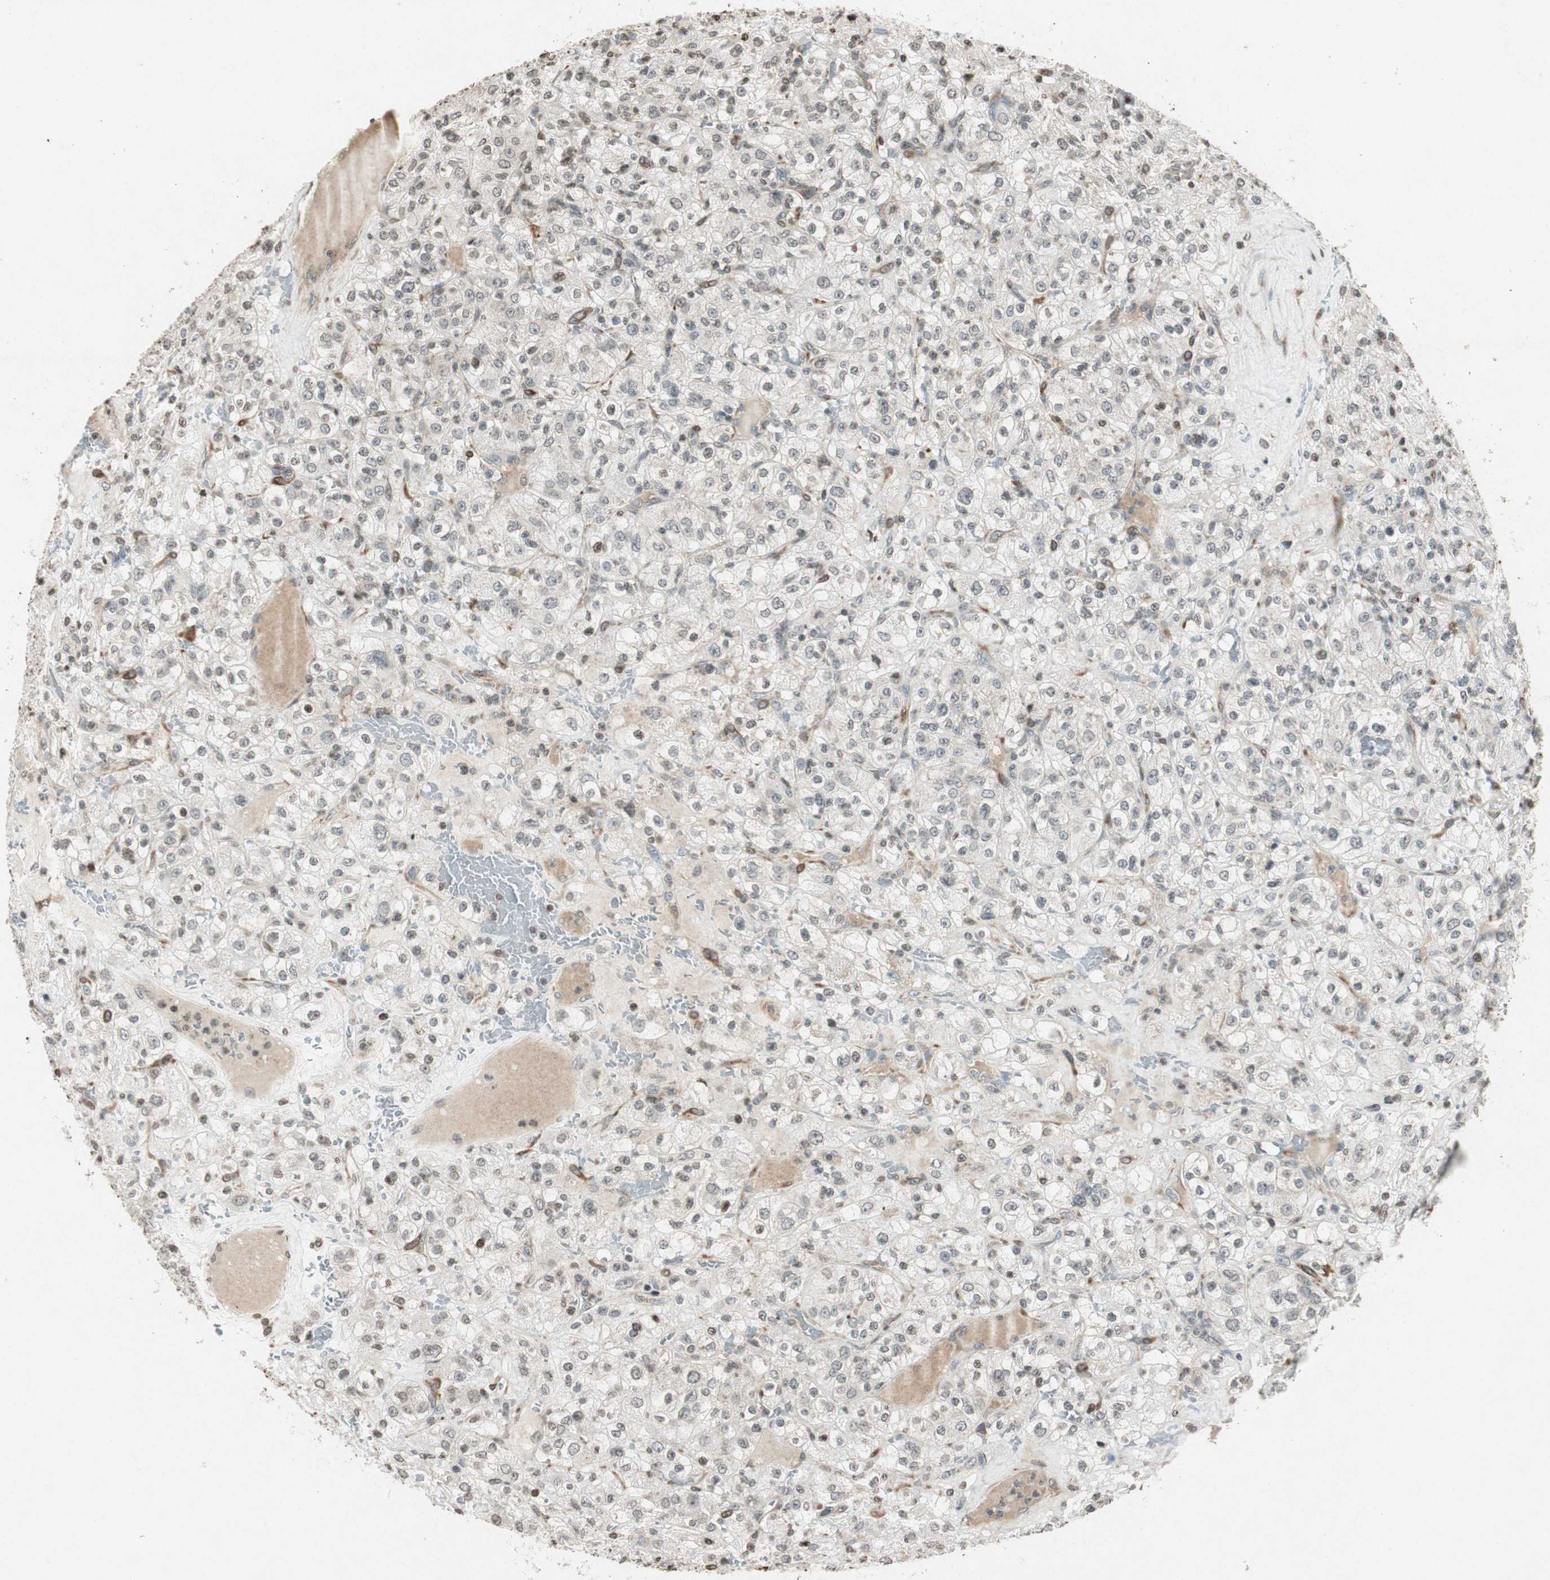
{"staining": {"intensity": "weak", "quantity": "<25%", "location": "nuclear"}, "tissue": "renal cancer", "cell_type": "Tumor cells", "image_type": "cancer", "snomed": [{"axis": "morphology", "description": "Normal tissue, NOS"}, {"axis": "morphology", "description": "Adenocarcinoma, NOS"}, {"axis": "topography", "description": "Kidney"}], "caption": "Tumor cells are negative for protein expression in human renal cancer (adenocarcinoma).", "gene": "PRKG1", "patient": {"sex": "female", "age": 72}}